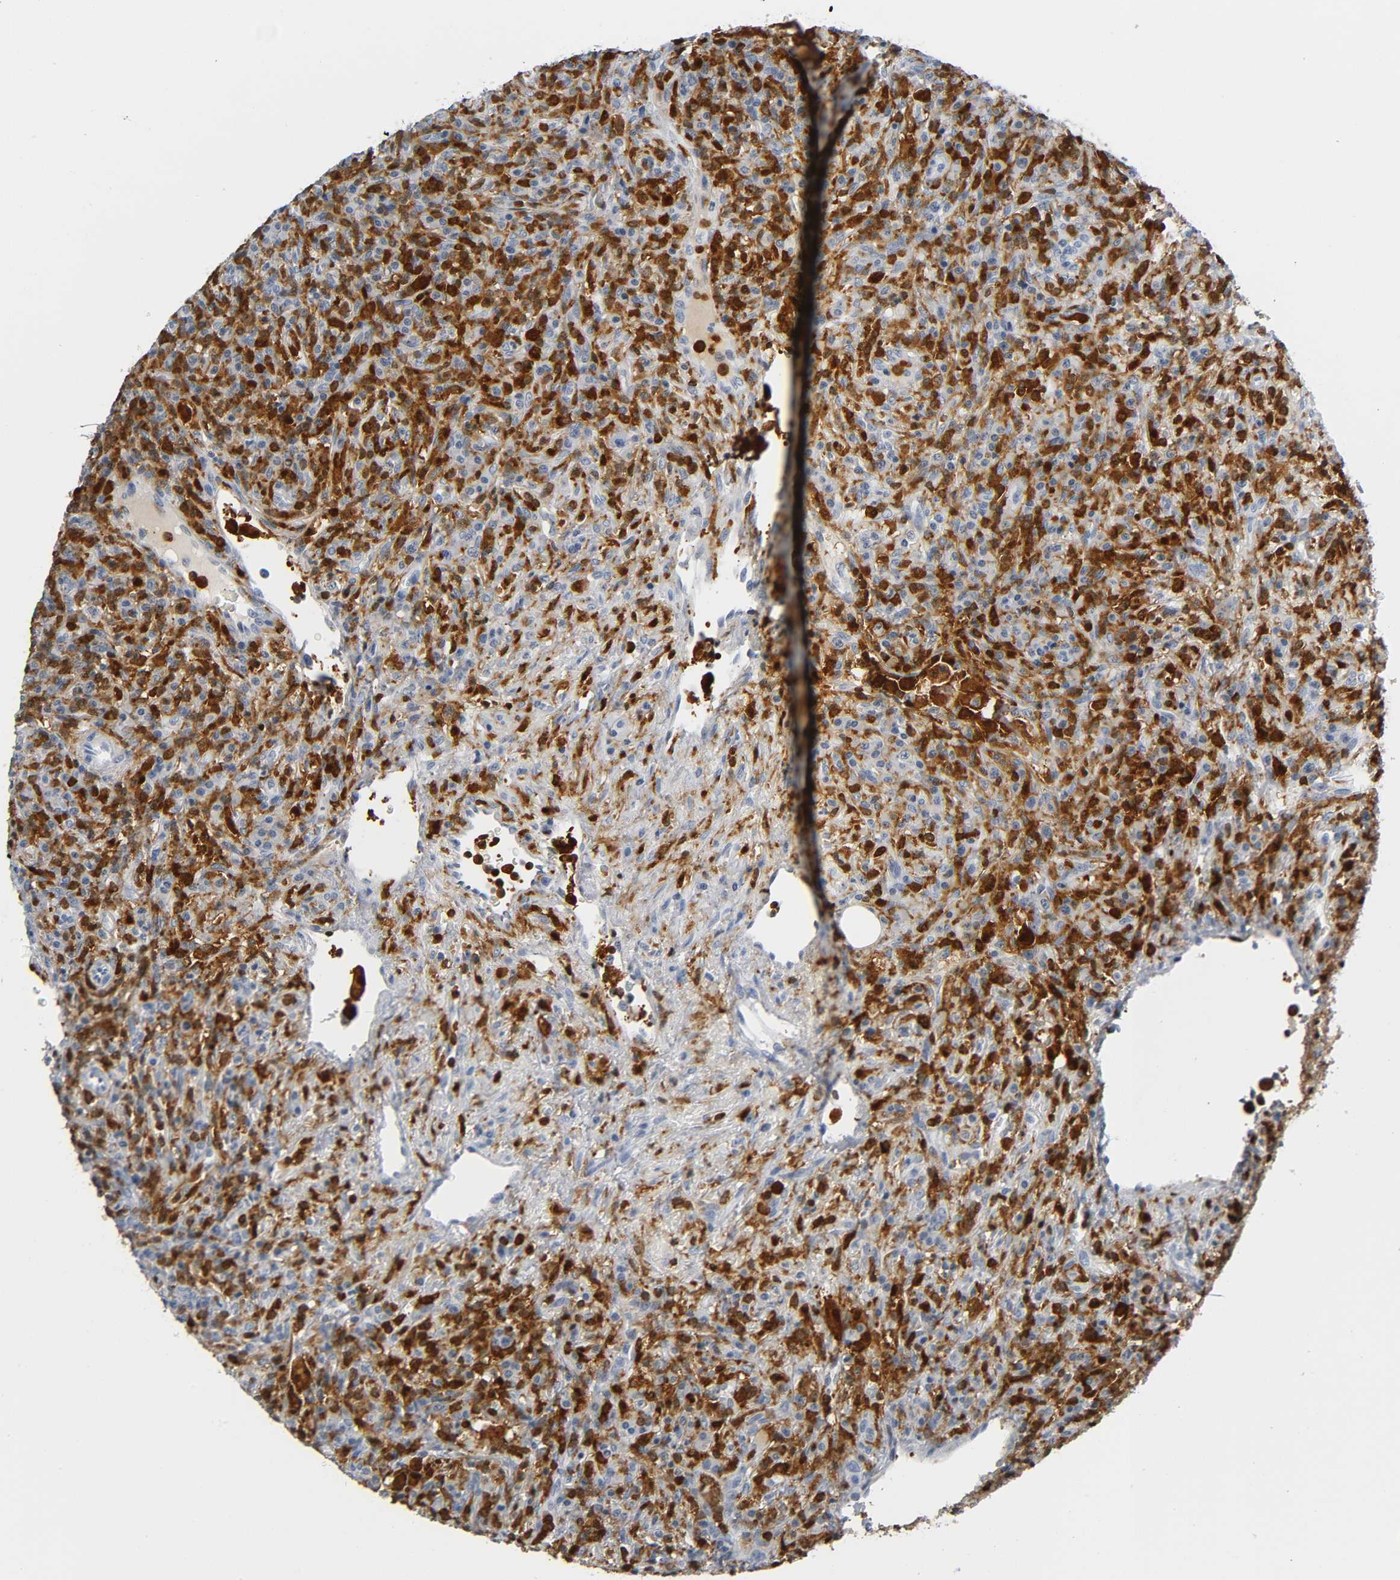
{"staining": {"intensity": "strong", "quantity": "<25%", "location": "cytoplasmic/membranous,nuclear"}, "tissue": "lymphoma", "cell_type": "Tumor cells", "image_type": "cancer", "snomed": [{"axis": "morphology", "description": "Hodgkin's disease, NOS"}, {"axis": "topography", "description": "Lymph node"}], "caption": "Immunohistochemical staining of human Hodgkin's disease shows strong cytoplasmic/membranous and nuclear protein staining in about <25% of tumor cells. (Brightfield microscopy of DAB IHC at high magnification).", "gene": "DOK2", "patient": {"sex": "male", "age": 65}}